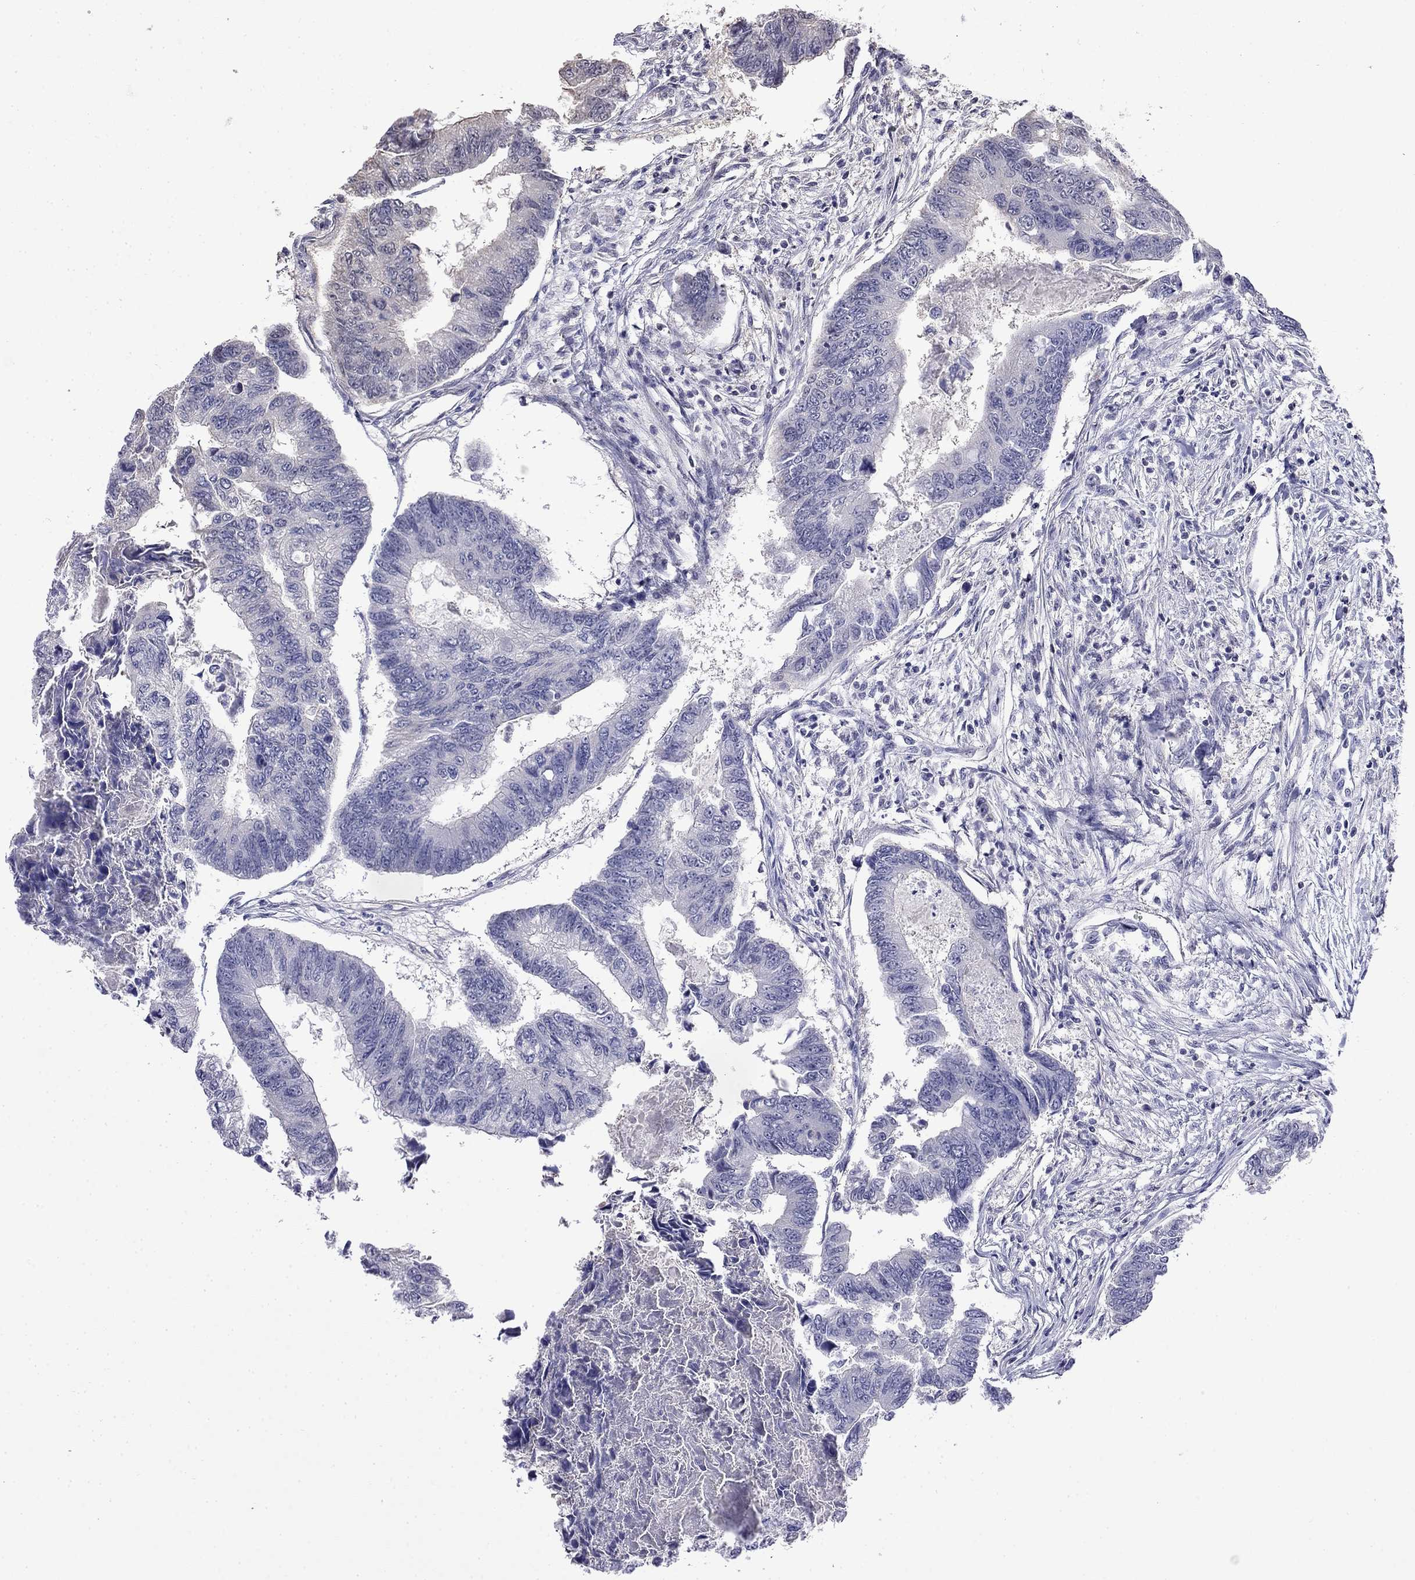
{"staining": {"intensity": "negative", "quantity": "none", "location": "none"}, "tissue": "colorectal cancer", "cell_type": "Tumor cells", "image_type": "cancer", "snomed": [{"axis": "morphology", "description": "Adenocarcinoma, NOS"}, {"axis": "topography", "description": "Colon"}], "caption": "Immunohistochemistry image of neoplastic tissue: colorectal cancer (adenocarcinoma) stained with DAB shows no significant protein expression in tumor cells.", "gene": "GUCA1B", "patient": {"sex": "female", "age": 65}}